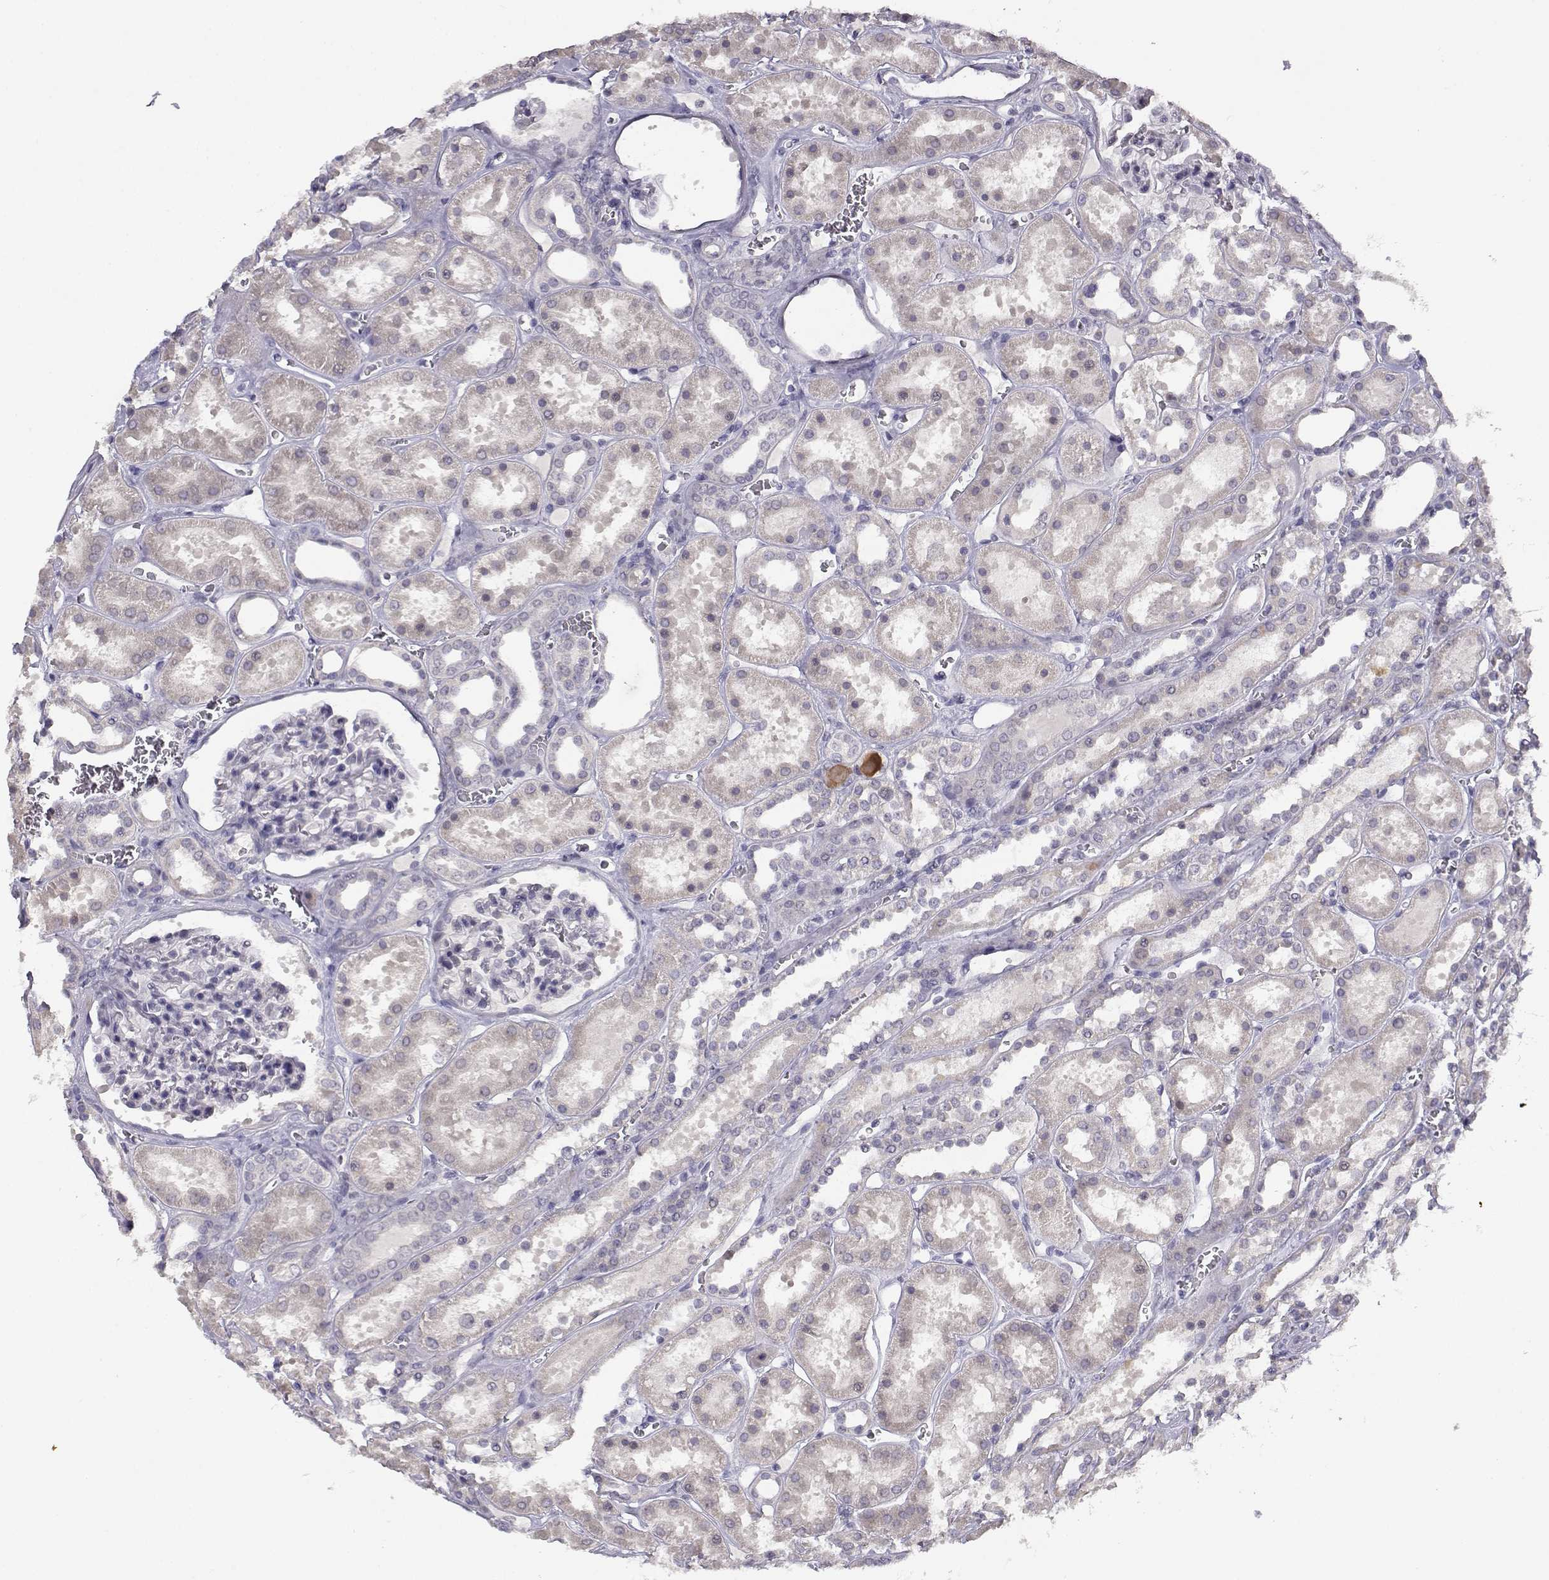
{"staining": {"intensity": "negative", "quantity": "none", "location": "none"}, "tissue": "kidney", "cell_type": "Cells in glomeruli", "image_type": "normal", "snomed": [{"axis": "morphology", "description": "Normal tissue, NOS"}, {"axis": "topography", "description": "Kidney"}], "caption": "High magnification brightfield microscopy of normal kidney stained with DAB (3,3'-diaminobenzidine) (brown) and counterstained with hematoxylin (blue): cells in glomeruli show no significant staining.", "gene": "RHOXF2", "patient": {"sex": "female", "age": 41}}